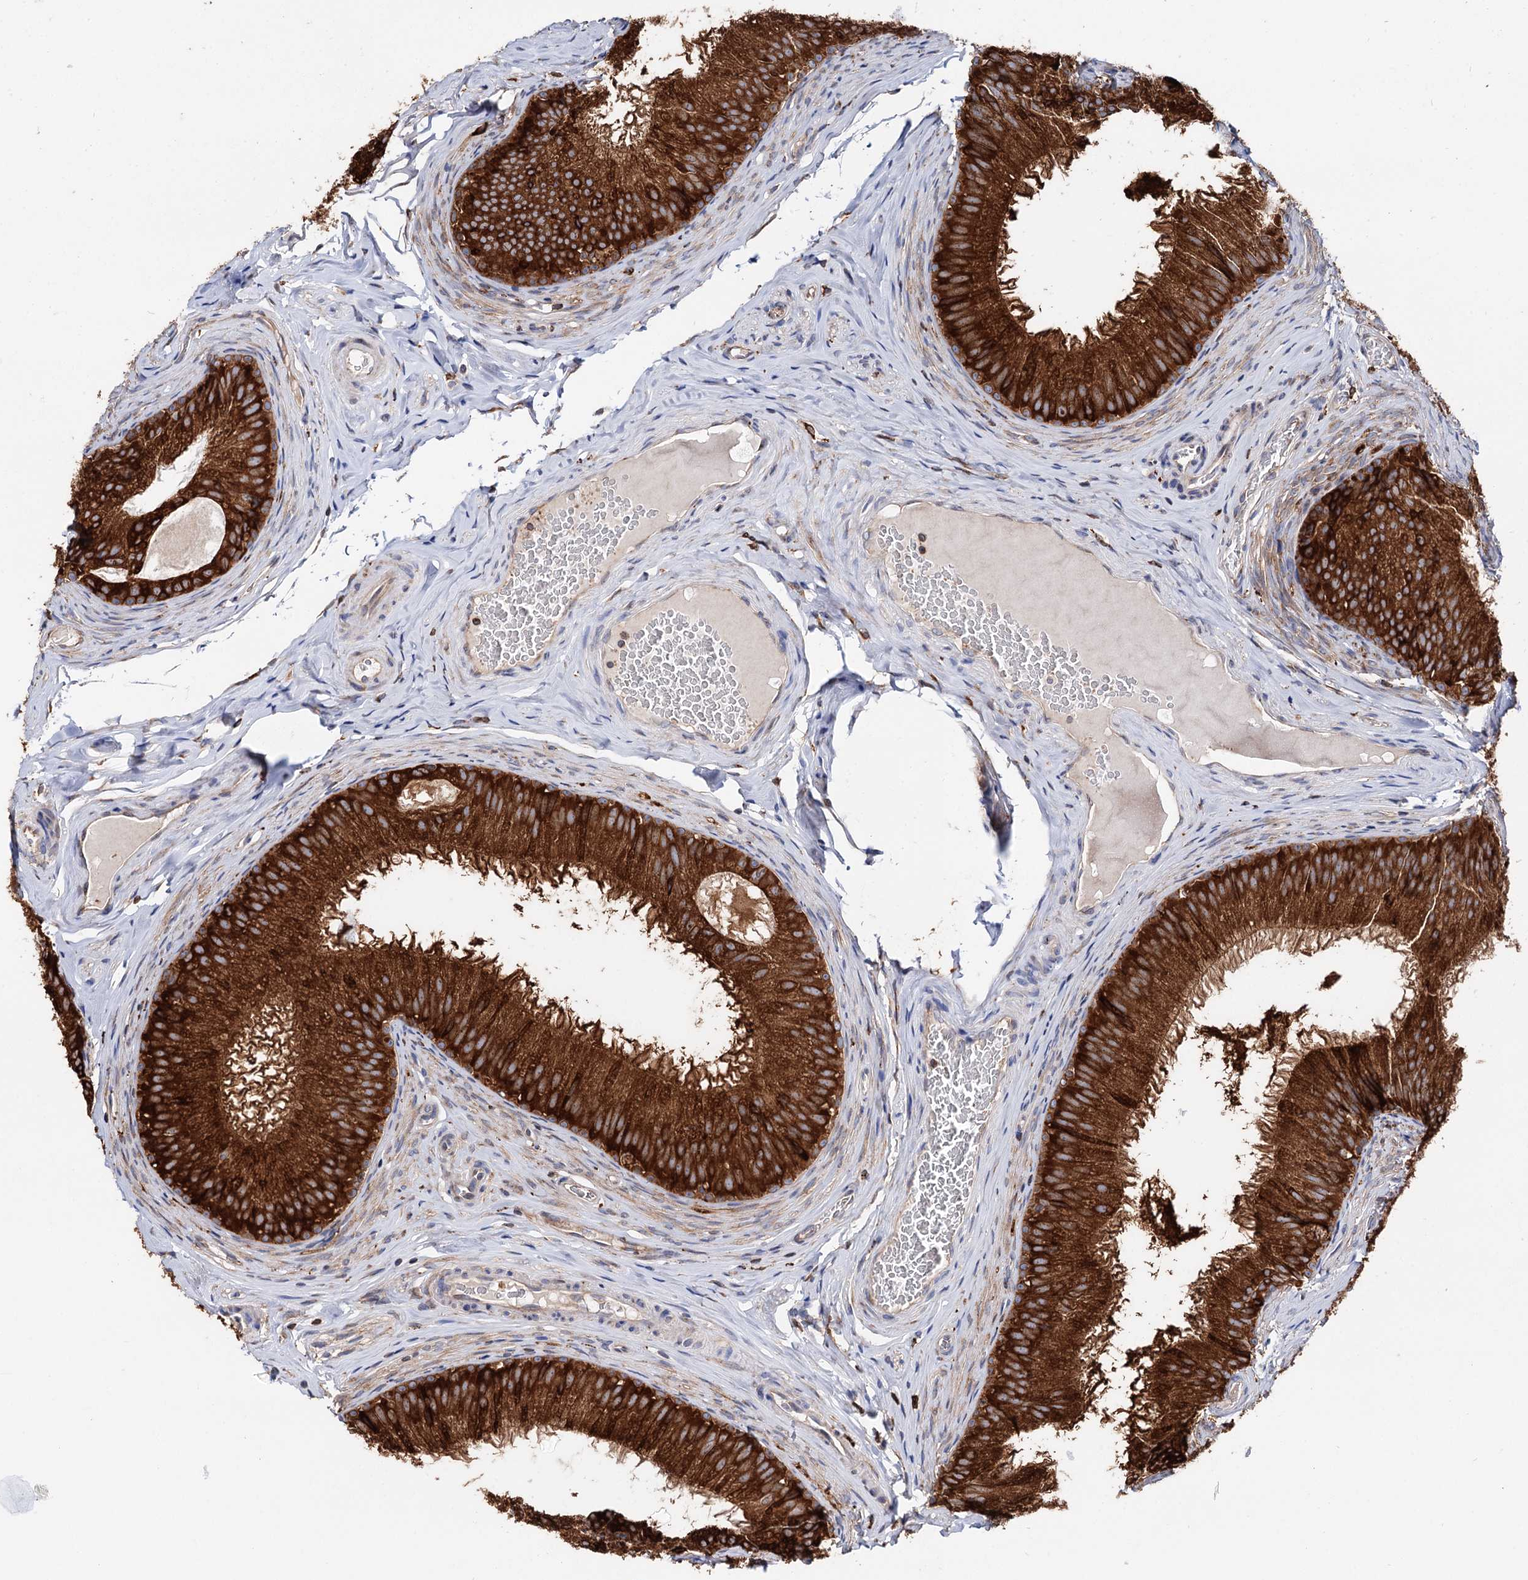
{"staining": {"intensity": "strong", "quantity": ">75%", "location": "cytoplasmic/membranous"}, "tissue": "epididymis", "cell_type": "Glandular cells", "image_type": "normal", "snomed": [{"axis": "morphology", "description": "Normal tissue, NOS"}, {"axis": "topography", "description": "Epididymis"}], "caption": "Human epididymis stained with a brown dye demonstrates strong cytoplasmic/membranous positive staining in approximately >75% of glandular cells.", "gene": "ERP29", "patient": {"sex": "male", "age": 34}}